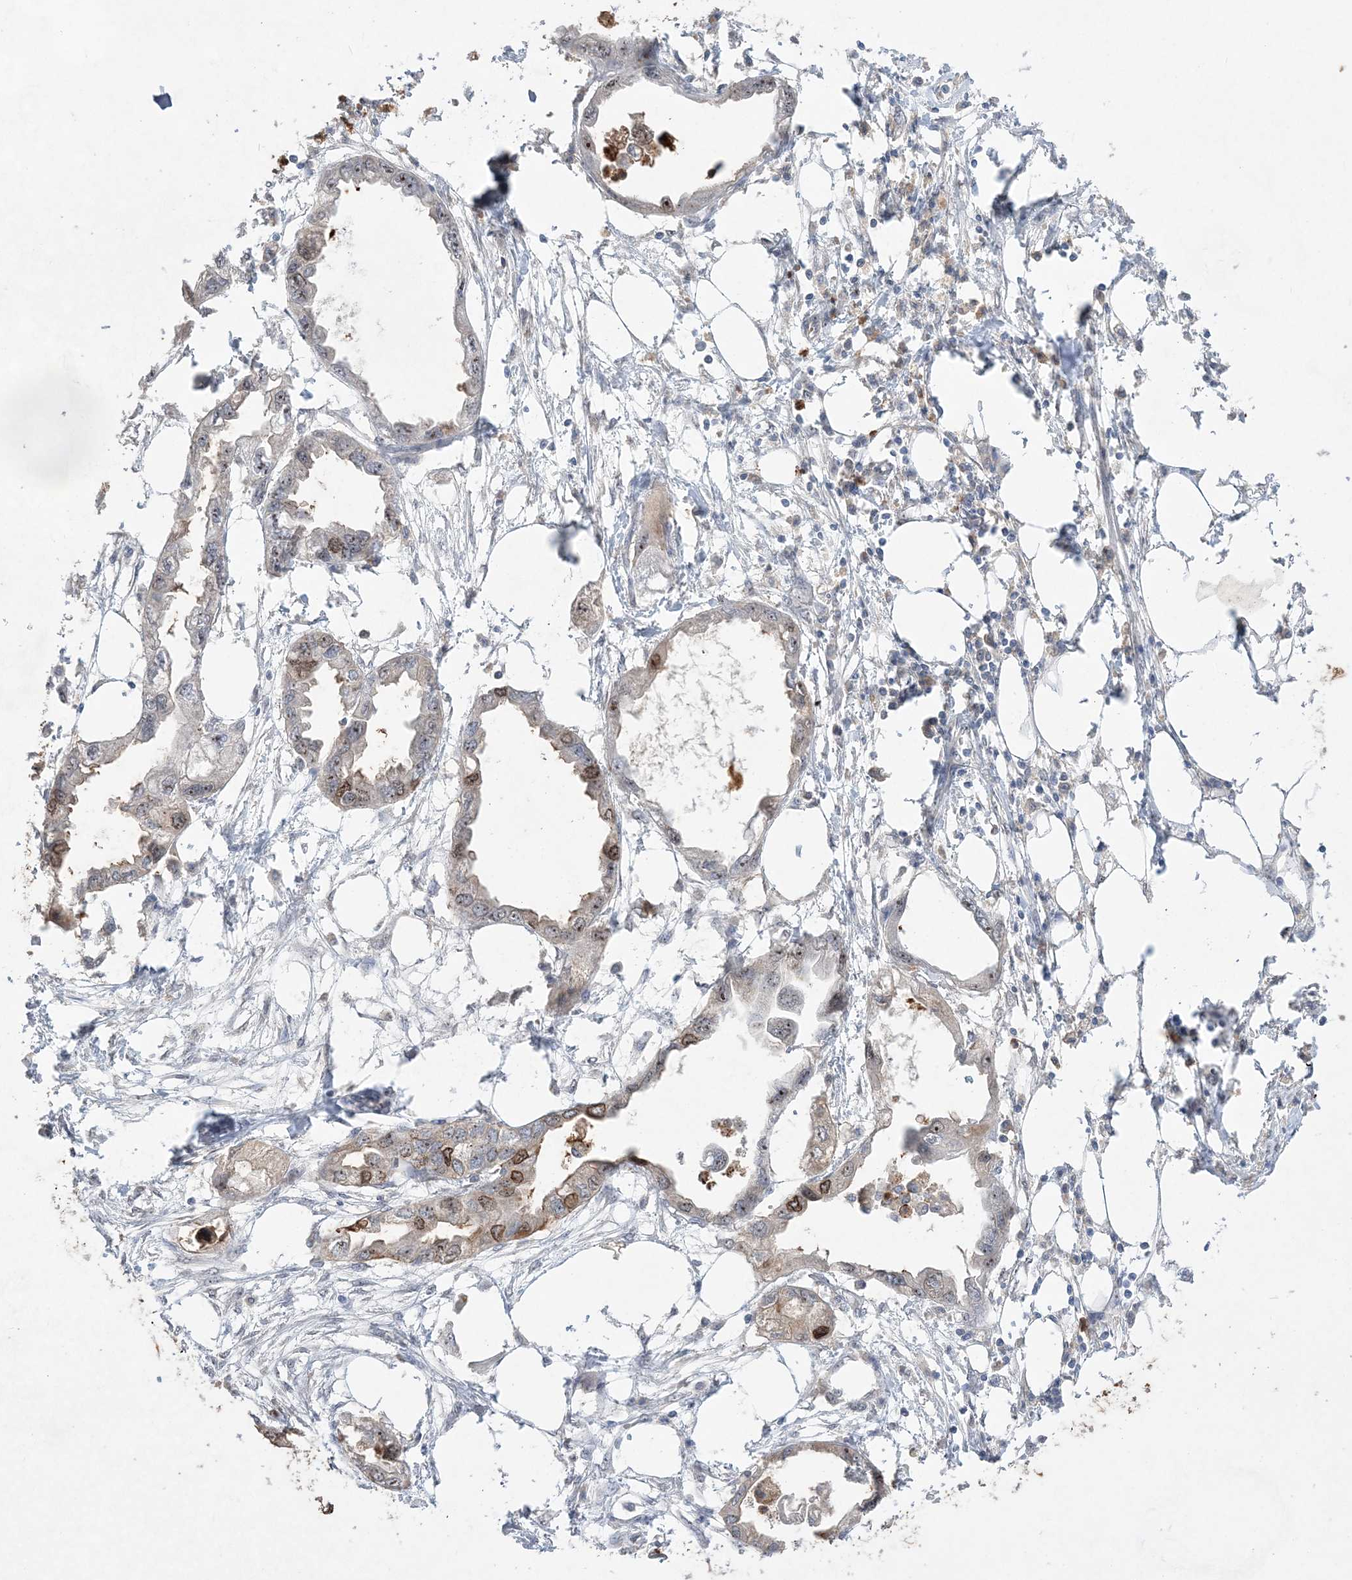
{"staining": {"intensity": "moderate", "quantity": "<25%", "location": "cytoplasmic/membranous,nuclear"}, "tissue": "endometrial cancer", "cell_type": "Tumor cells", "image_type": "cancer", "snomed": [{"axis": "morphology", "description": "Adenocarcinoma, NOS"}, {"axis": "morphology", "description": "Adenocarcinoma, metastatic, NOS"}, {"axis": "topography", "description": "Adipose tissue"}, {"axis": "topography", "description": "Endometrium"}], "caption": "Protein staining of endometrial cancer tissue exhibits moderate cytoplasmic/membranous and nuclear positivity in about <25% of tumor cells. The staining was performed using DAB (3,3'-diaminobenzidine), with brown indicating positive protein expression. Nuclei are stained blue with hematoxylin.", "gene": "NOP16", "patient": {"sex": "female", "age": 67}}